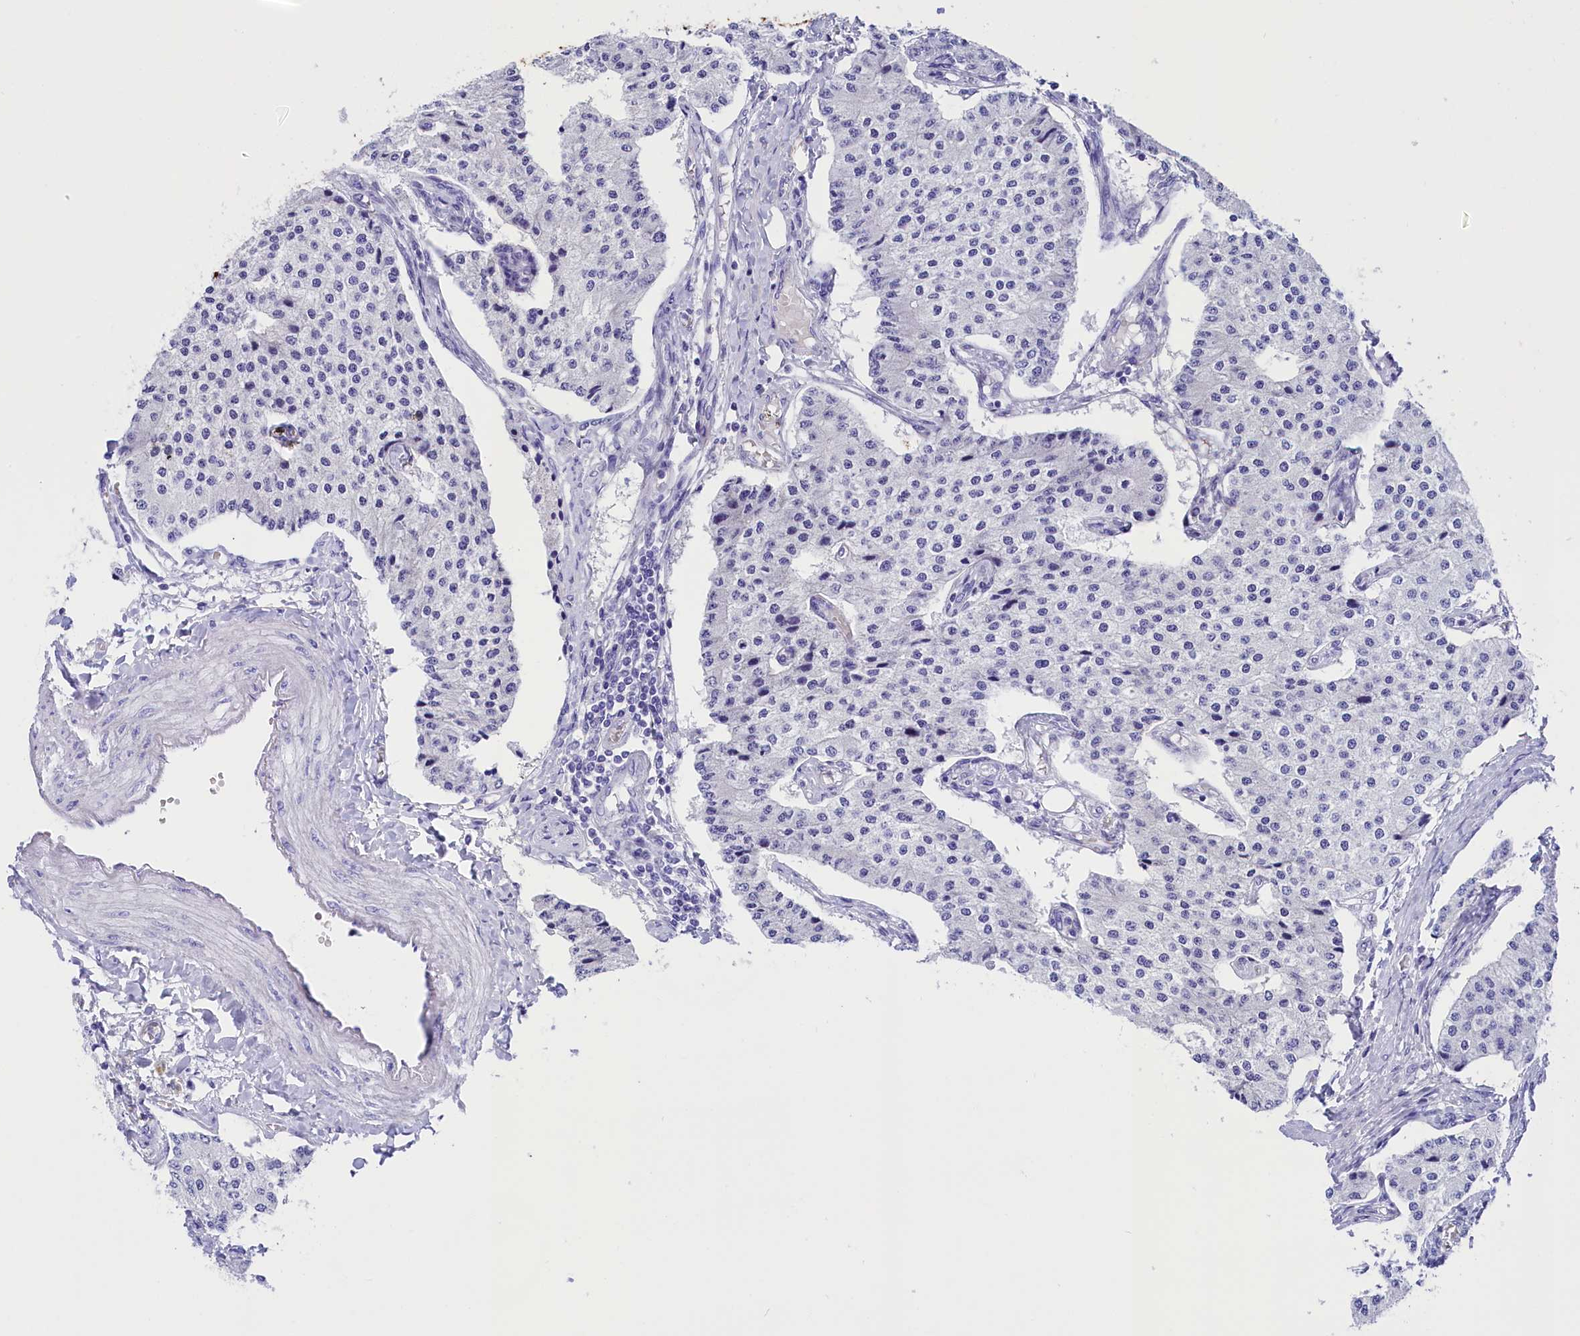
{"staining": {"intensity": "negative", "quantity": "none", "location": "none"}, "tissue": "carcinoid", "cell_type": "Tumor cells", "image_type": "cancer", "snomed": [{"axis": "morphology", "description": "Carcinoid, malignant, NOS"}, {"axis": "topography", "description": "Colon"}], "caption": "This micrograph is of malignant carcinoid stained with immunohistochemistry to label a protein in brown with the nuclei are counter-stained blue. There is no expression in tumor cells.", "gene": "SULT2A1", "patient": {"sex": "female", "age": 52}}